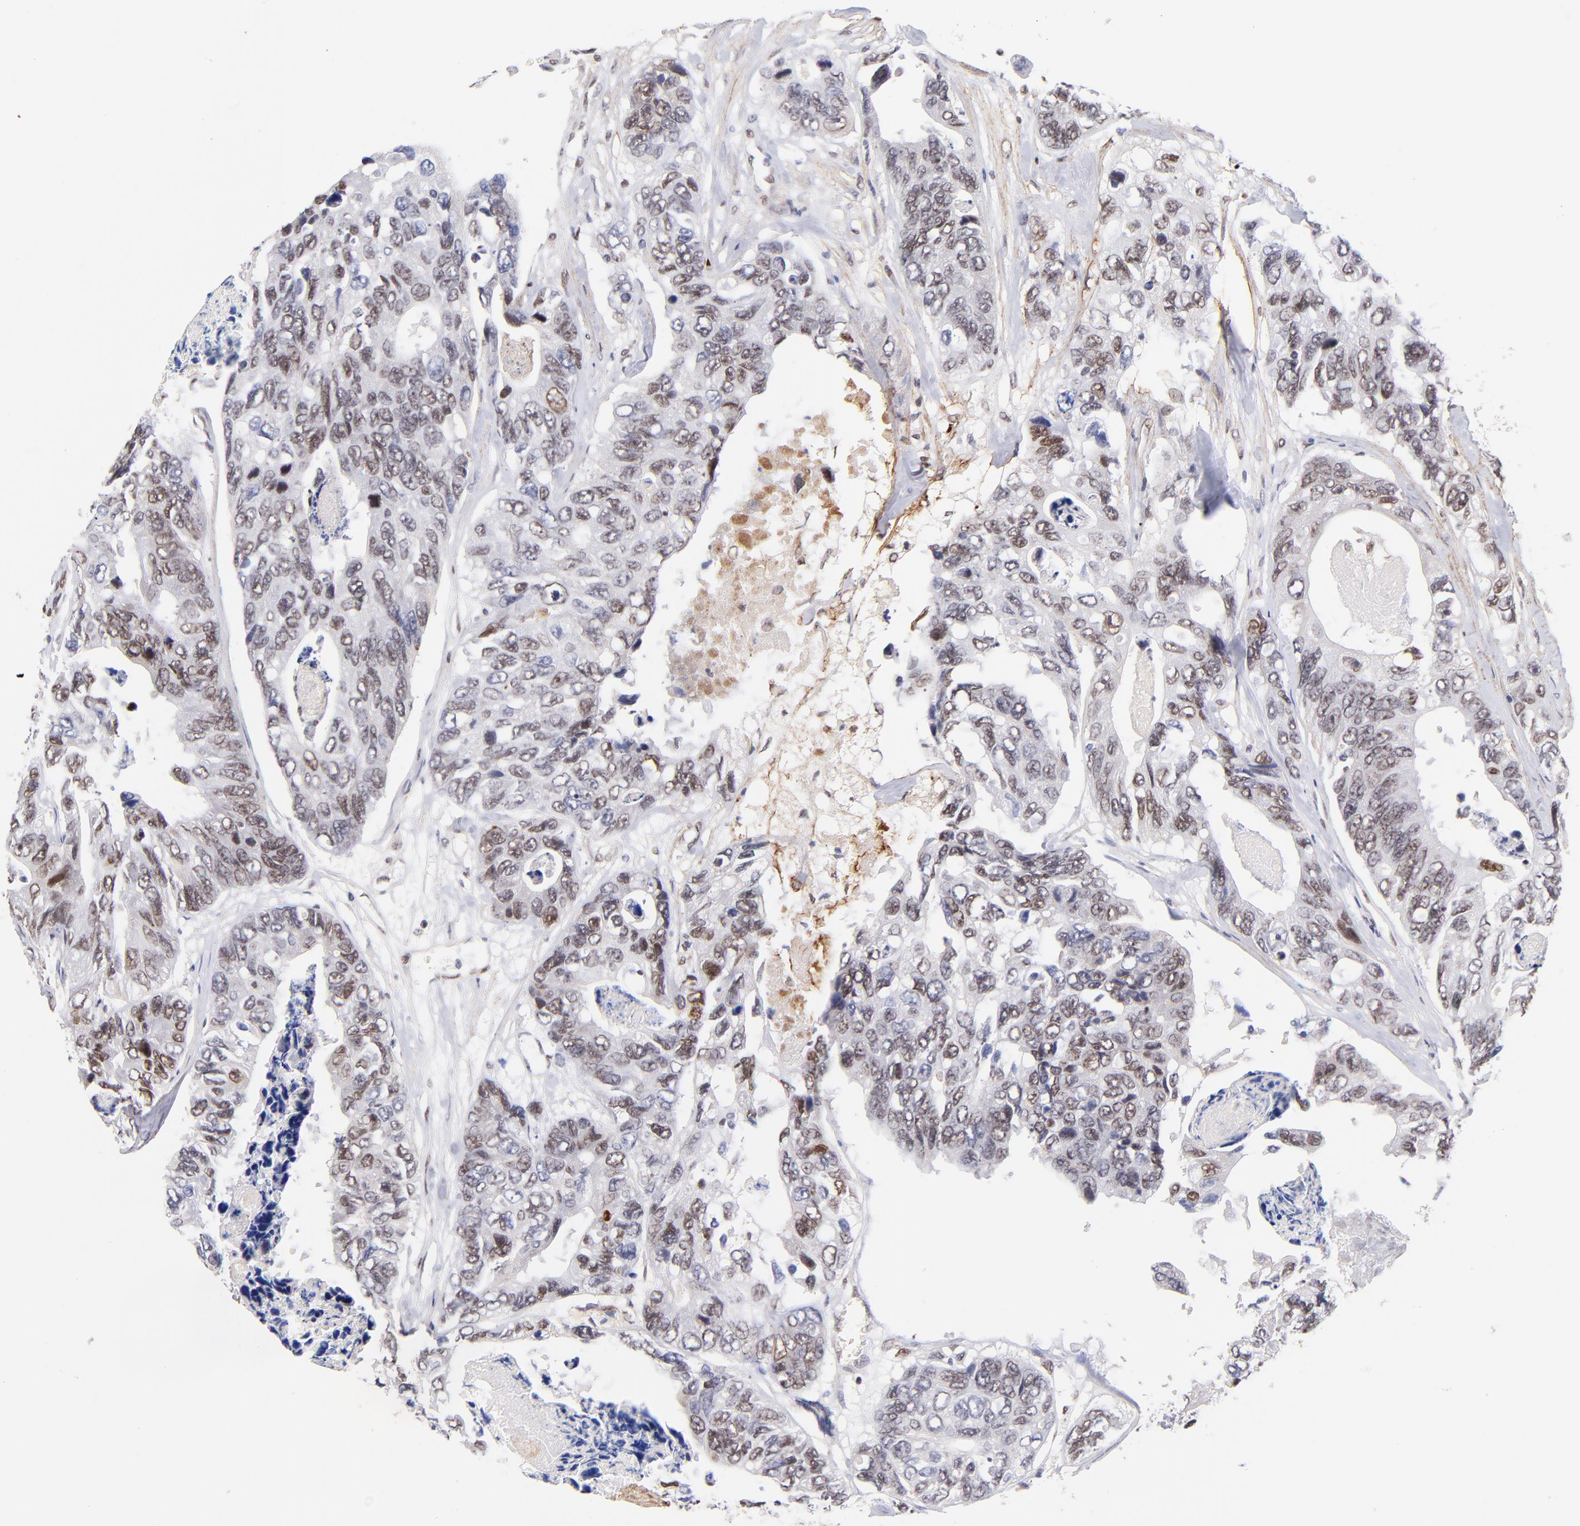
{"staining": {"intensity": "weak", "quantity": ">75%", "location": "nuclear"}, "tissue": "colorectal cancer", "cell_type": "Tumor cells", "image_type": "cancer", "snomed": [{"axis": "morphology", "description": "Adenocarcinoma, NOS"}, {"axis": "topography", "description": "Colon"}], "caption": "Colorectal adenocarcinoma stained with immunohistochemistry (IHC) reveals weak nuclear positivity in approximately >75% of tumor cells.", "gene": "MIDEAS", "patient": {"sex": "female", "age": 86}}